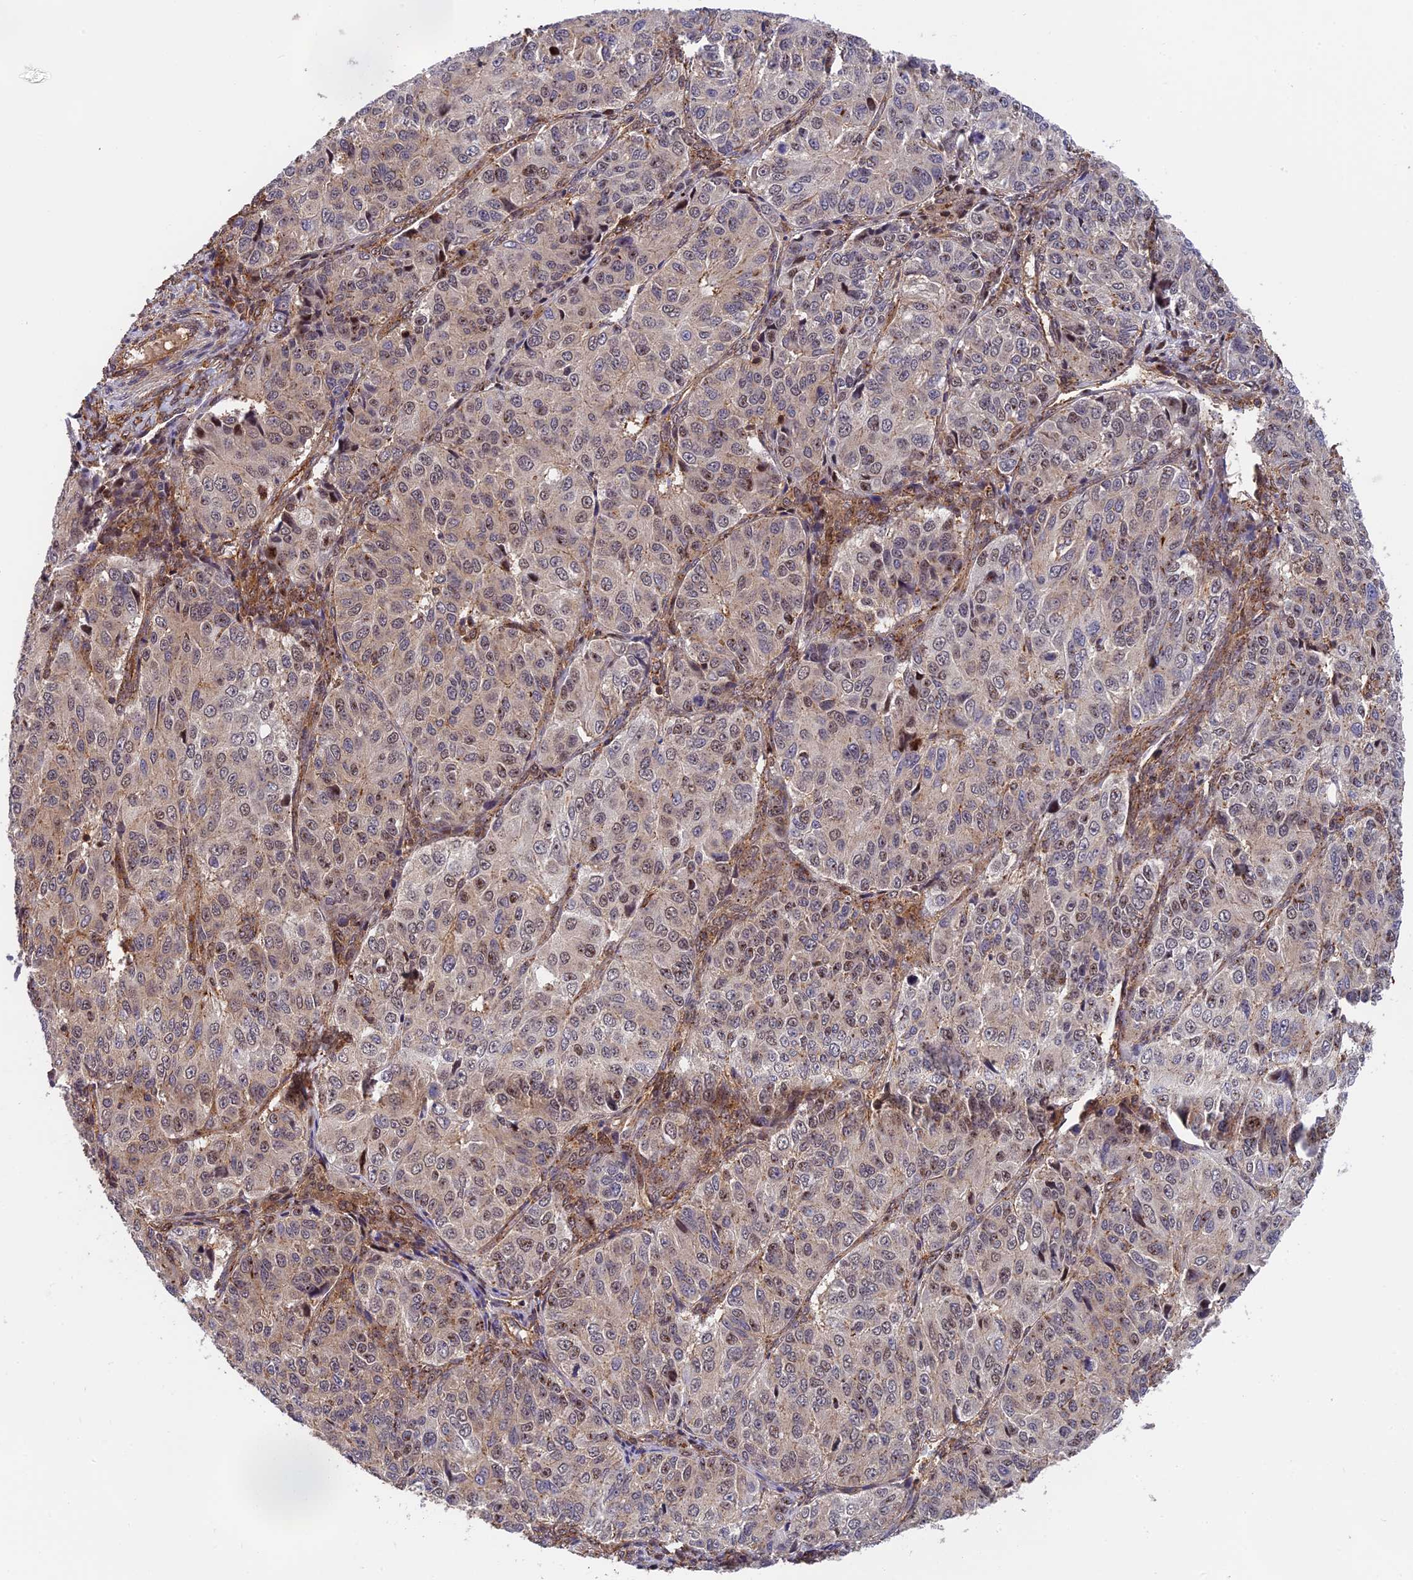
{"staining": {"intensity": "weak", "quantity": "25%-75%", "location": "cytoplasmic/membranous"}, "tissue": "ovarian cancer", "cell_type": "Tumor cells", "image_type": "cancer", "snomed": [{"axis": "morphology", "description": "Carcinoma, endometroid"}, {"axis": "topography", "description": "Ovary"}], "caption": "About 25%-75% of tumor cells in human ovarian cancer (endometroid carcinoma) display weak cytoplasmic/membranous protein expression as visualized by brown immunohistochemical staining.", "gene": "OSBPL1A", "patient": {"sex": "female", "age": 51}}